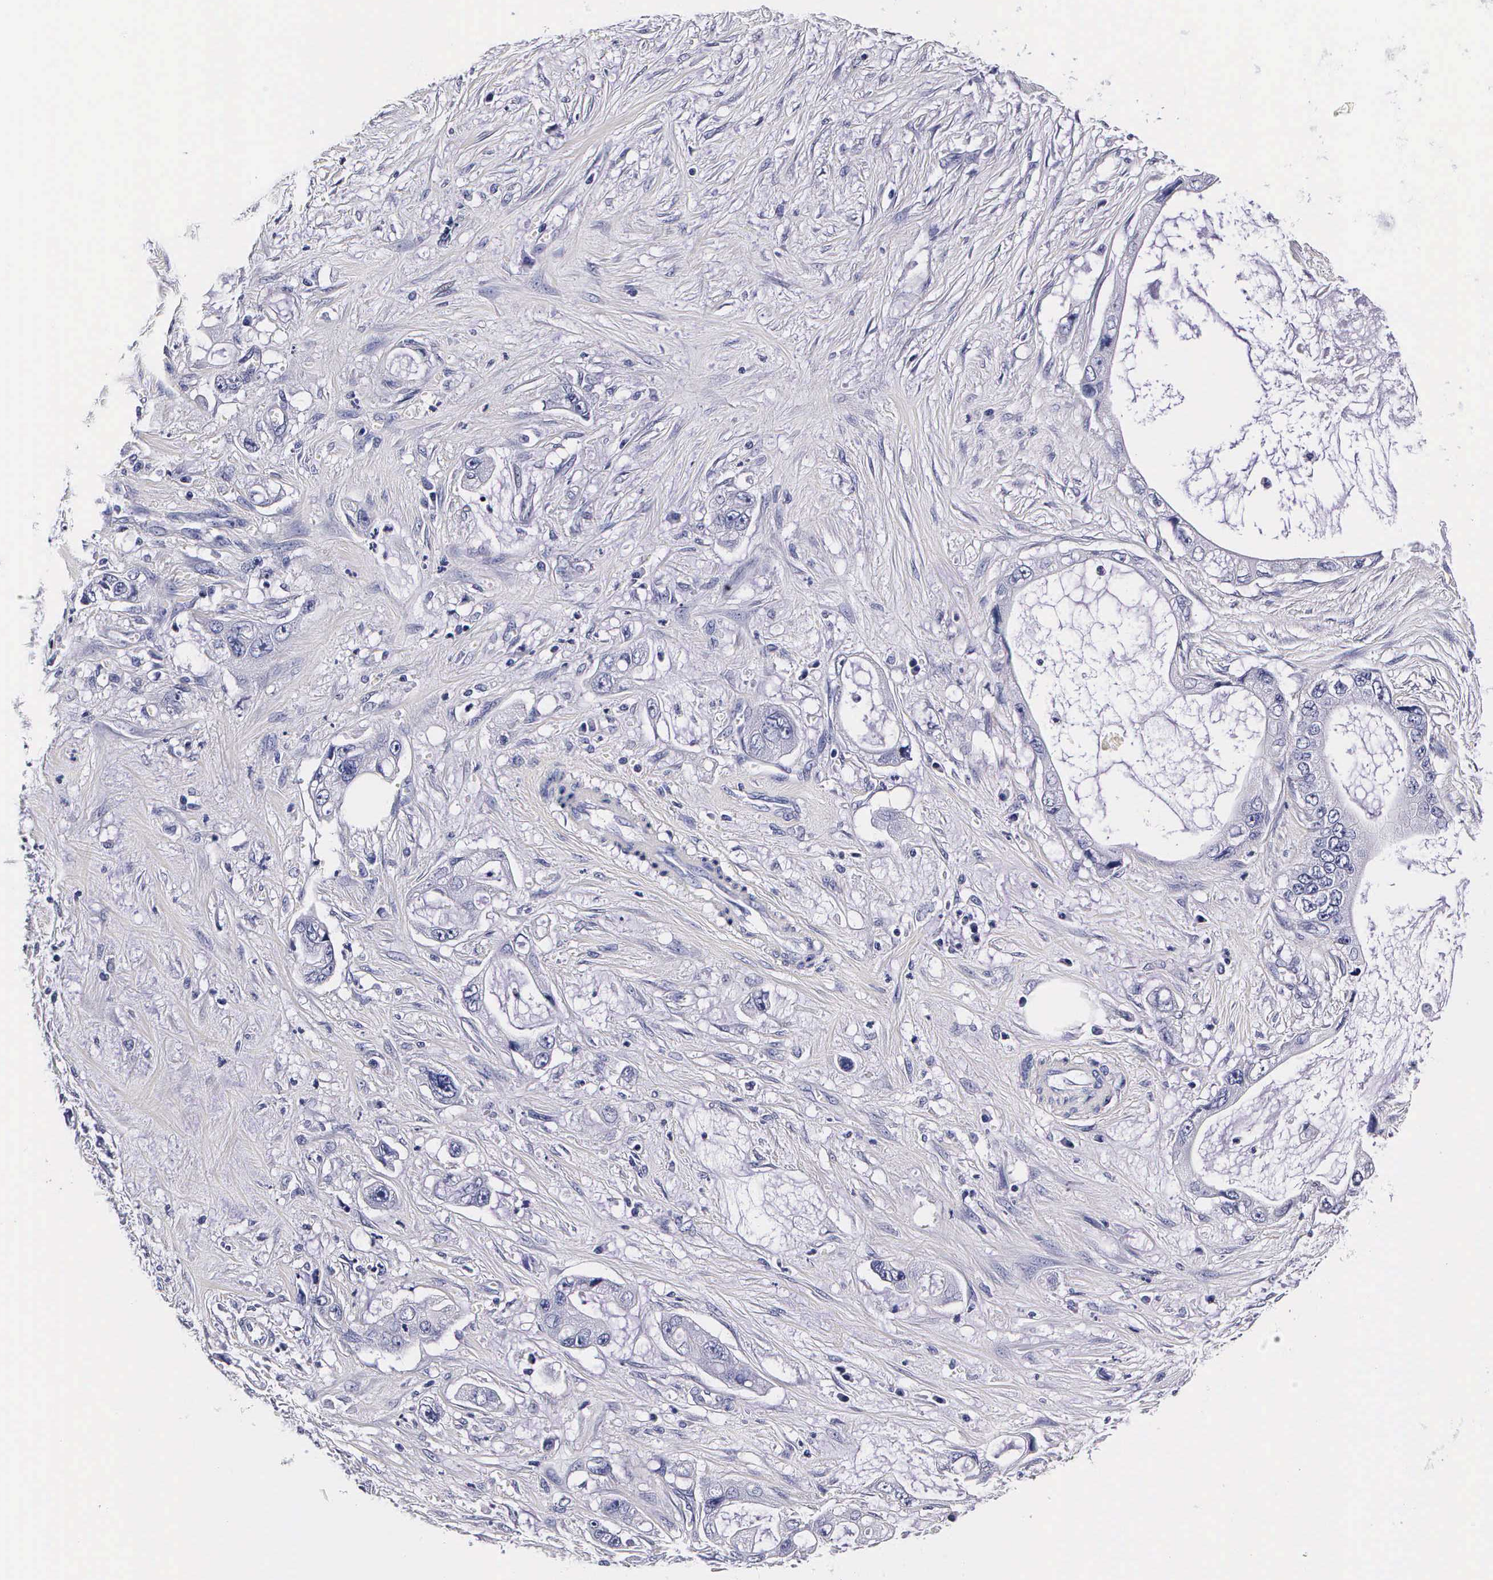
{"staining": {"intensity": "negative", "quantity": "none", "location": "none"}, "tissue": "pancreatic cancer", "cell_type": "Tumor cells", "image_type": "cancer", "snomed": [{"axis": "morphology", "description": "Adenocarcinoma, NOS"}, {"axis": "topography", "description": "Pancreas"}, {"axis": "topography", "description": "Stomach, upper"}], "caption": "Tumor cells are negative for brown protein staining in pancreatic adenocarcinoma.", "gene": "IAPP", "patient": {"sex": "male", "age": 77}}